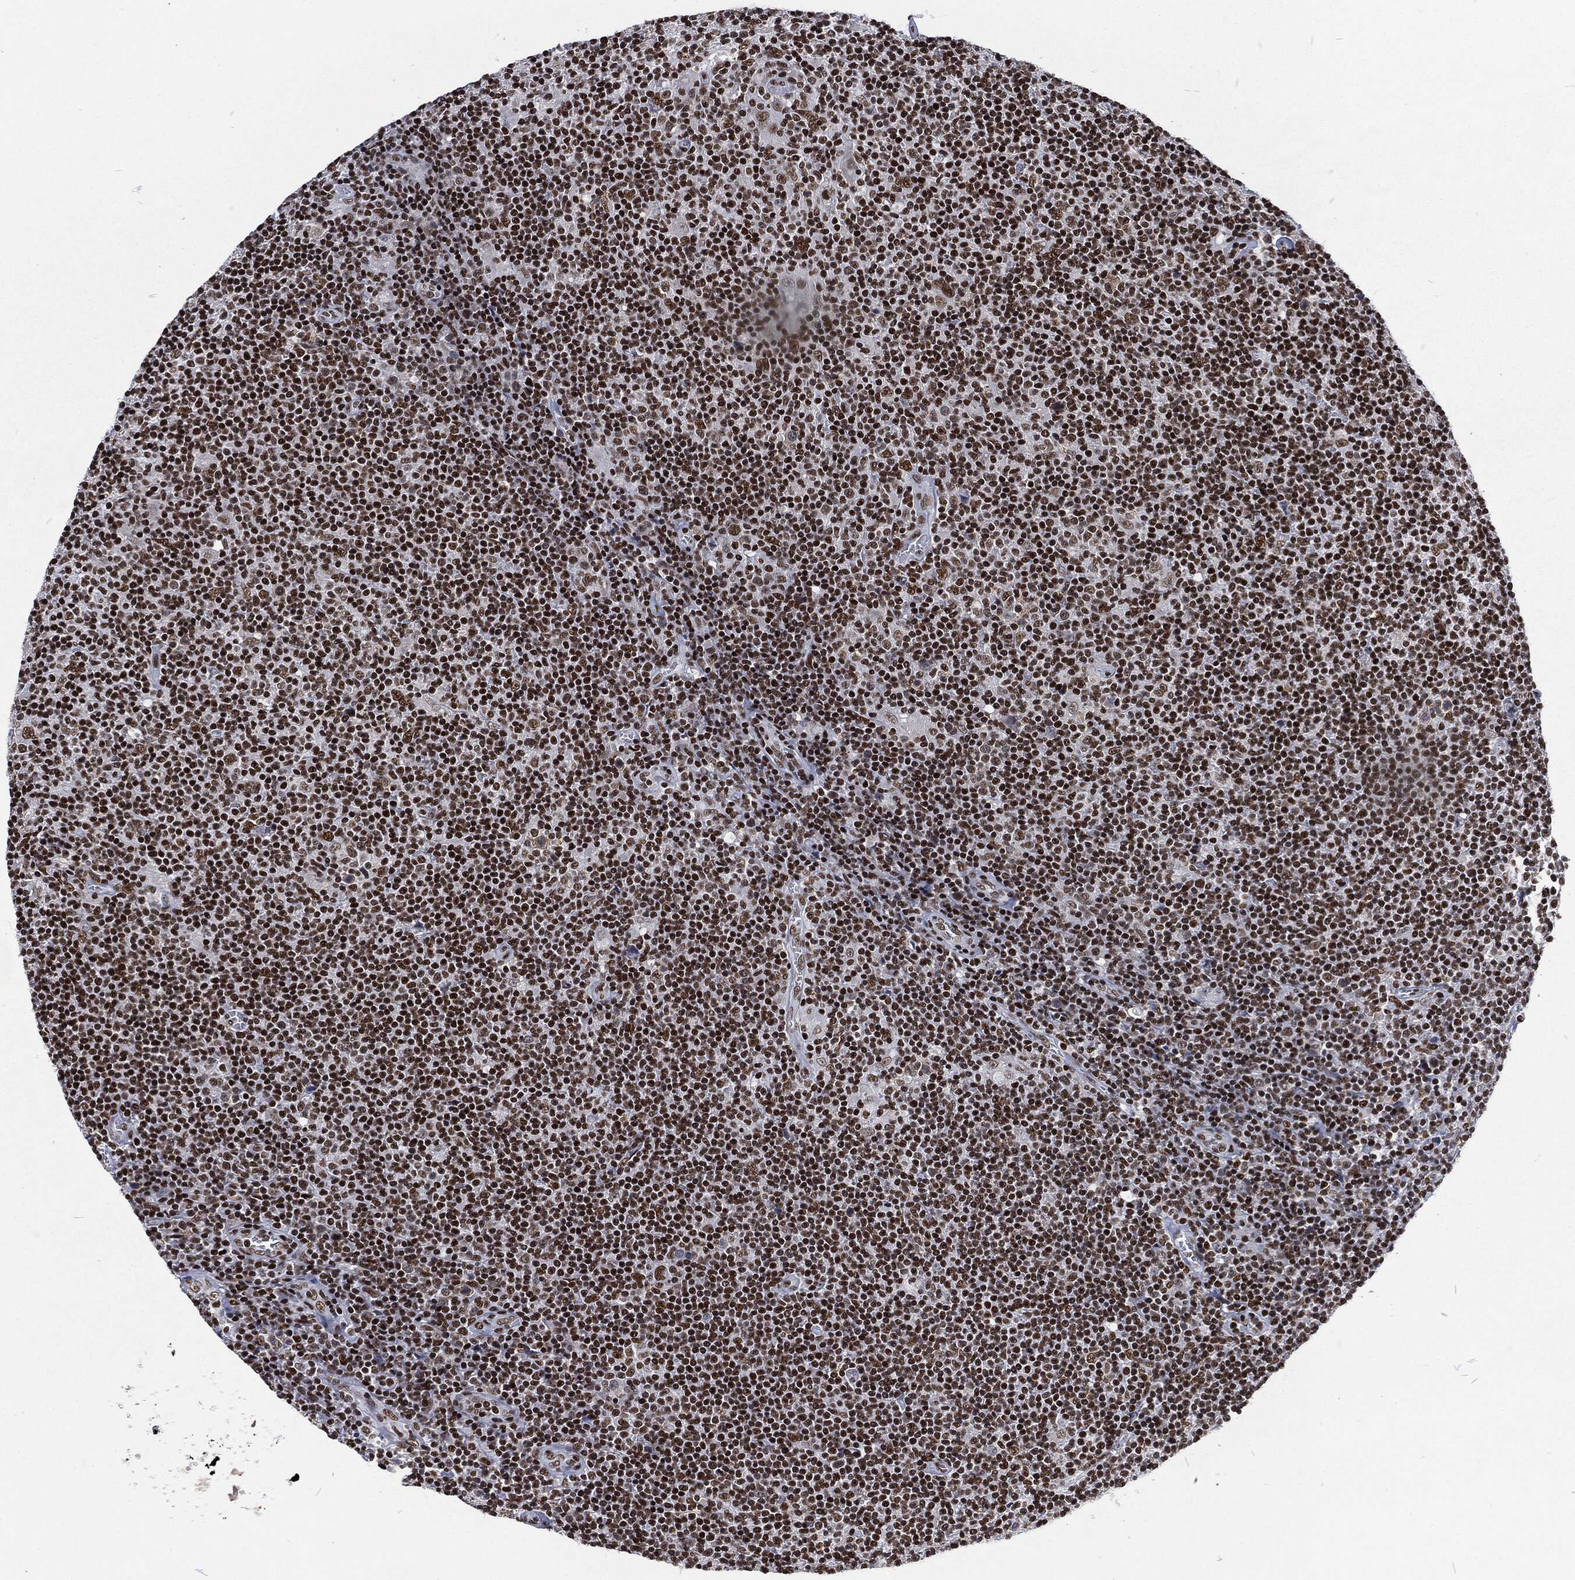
{"staining": {"intensity": "moderate", "quantity": ">75%", "location": "nuclear"}, "tissue": "lymphoma", "cell_type": "Tumor cells", "image_type": "cancer", "snomed": [{"axis": "morphology", "description": "Hodgkin's disease, NOS"}, {"axis": "topography", "description": "Lymph node"}], "caption": "A high-resolution photomicrograph shows IHC staining of Hodgkin's disease, which exhibits moderate nuclear staining in approximately >75% of tumor cells.", "gene": "DCPS", "patient": {"sex": "male", "age": 40}}